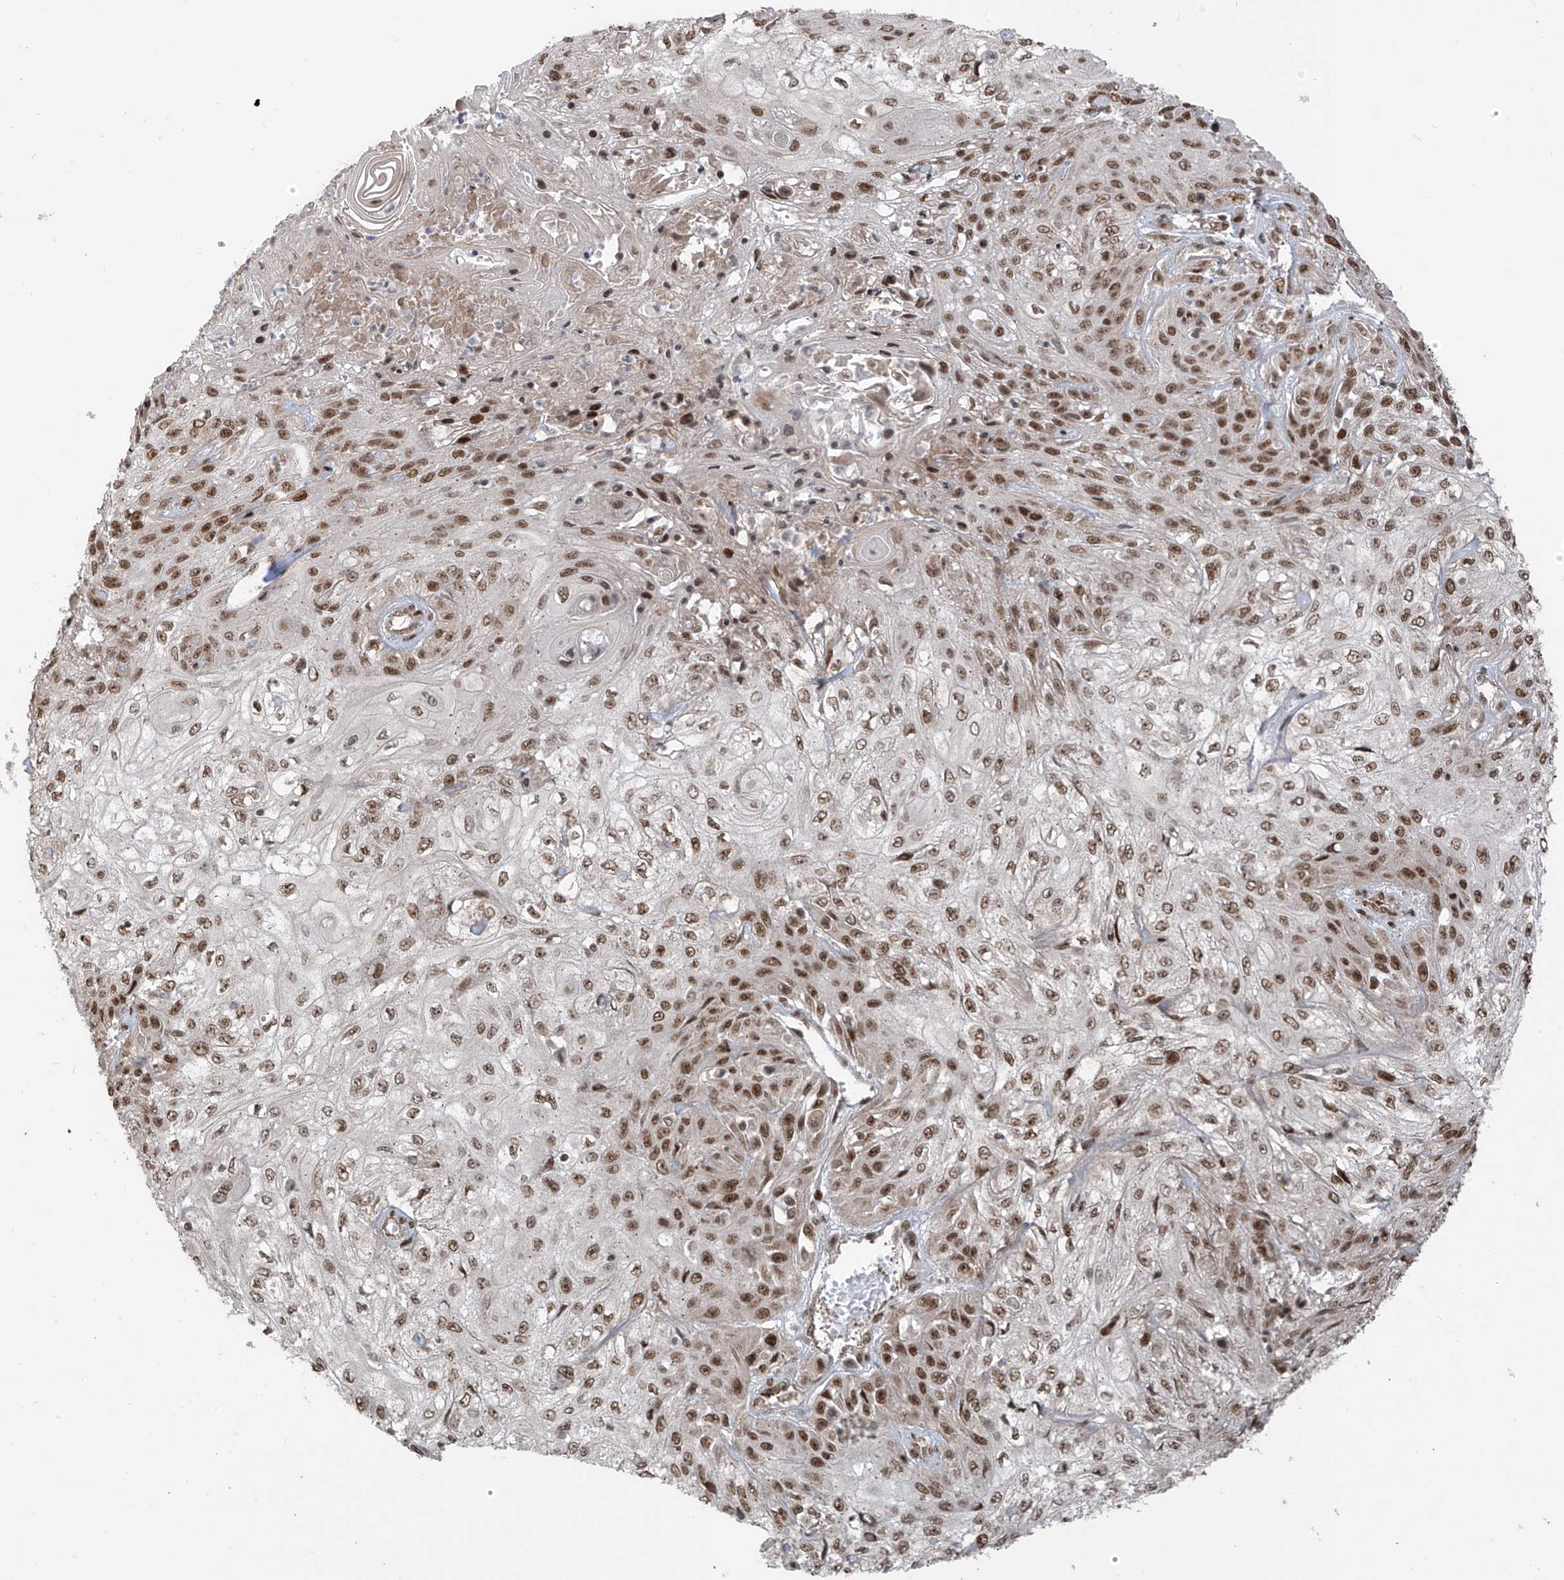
{"staining": {"intensity": "moderate", "quantity": ">75%", "location": "nuclear"}, "tissue": "skin cancer", "cell_type": "Tumor cells", "image_type": "cancer", "snomed": [{"axis": "morphology", "description": "Squamous cell carcinoma, NOS"}, {"axis": "morphology", "description": "Squamous cell carcinoma, metastatic, NOS"}, {"axis": "topography", "description": "Skin"}, {"axis": "topography", "description": "Lymph node"}], "caption": "This micrograph demonstrates IHC staining of human skin cancer, with medium moderate nuclear staining in about >75% of tumor cells.", "gene": "ARHGEF3", "patient": {"sex": "male", "age": 75}}